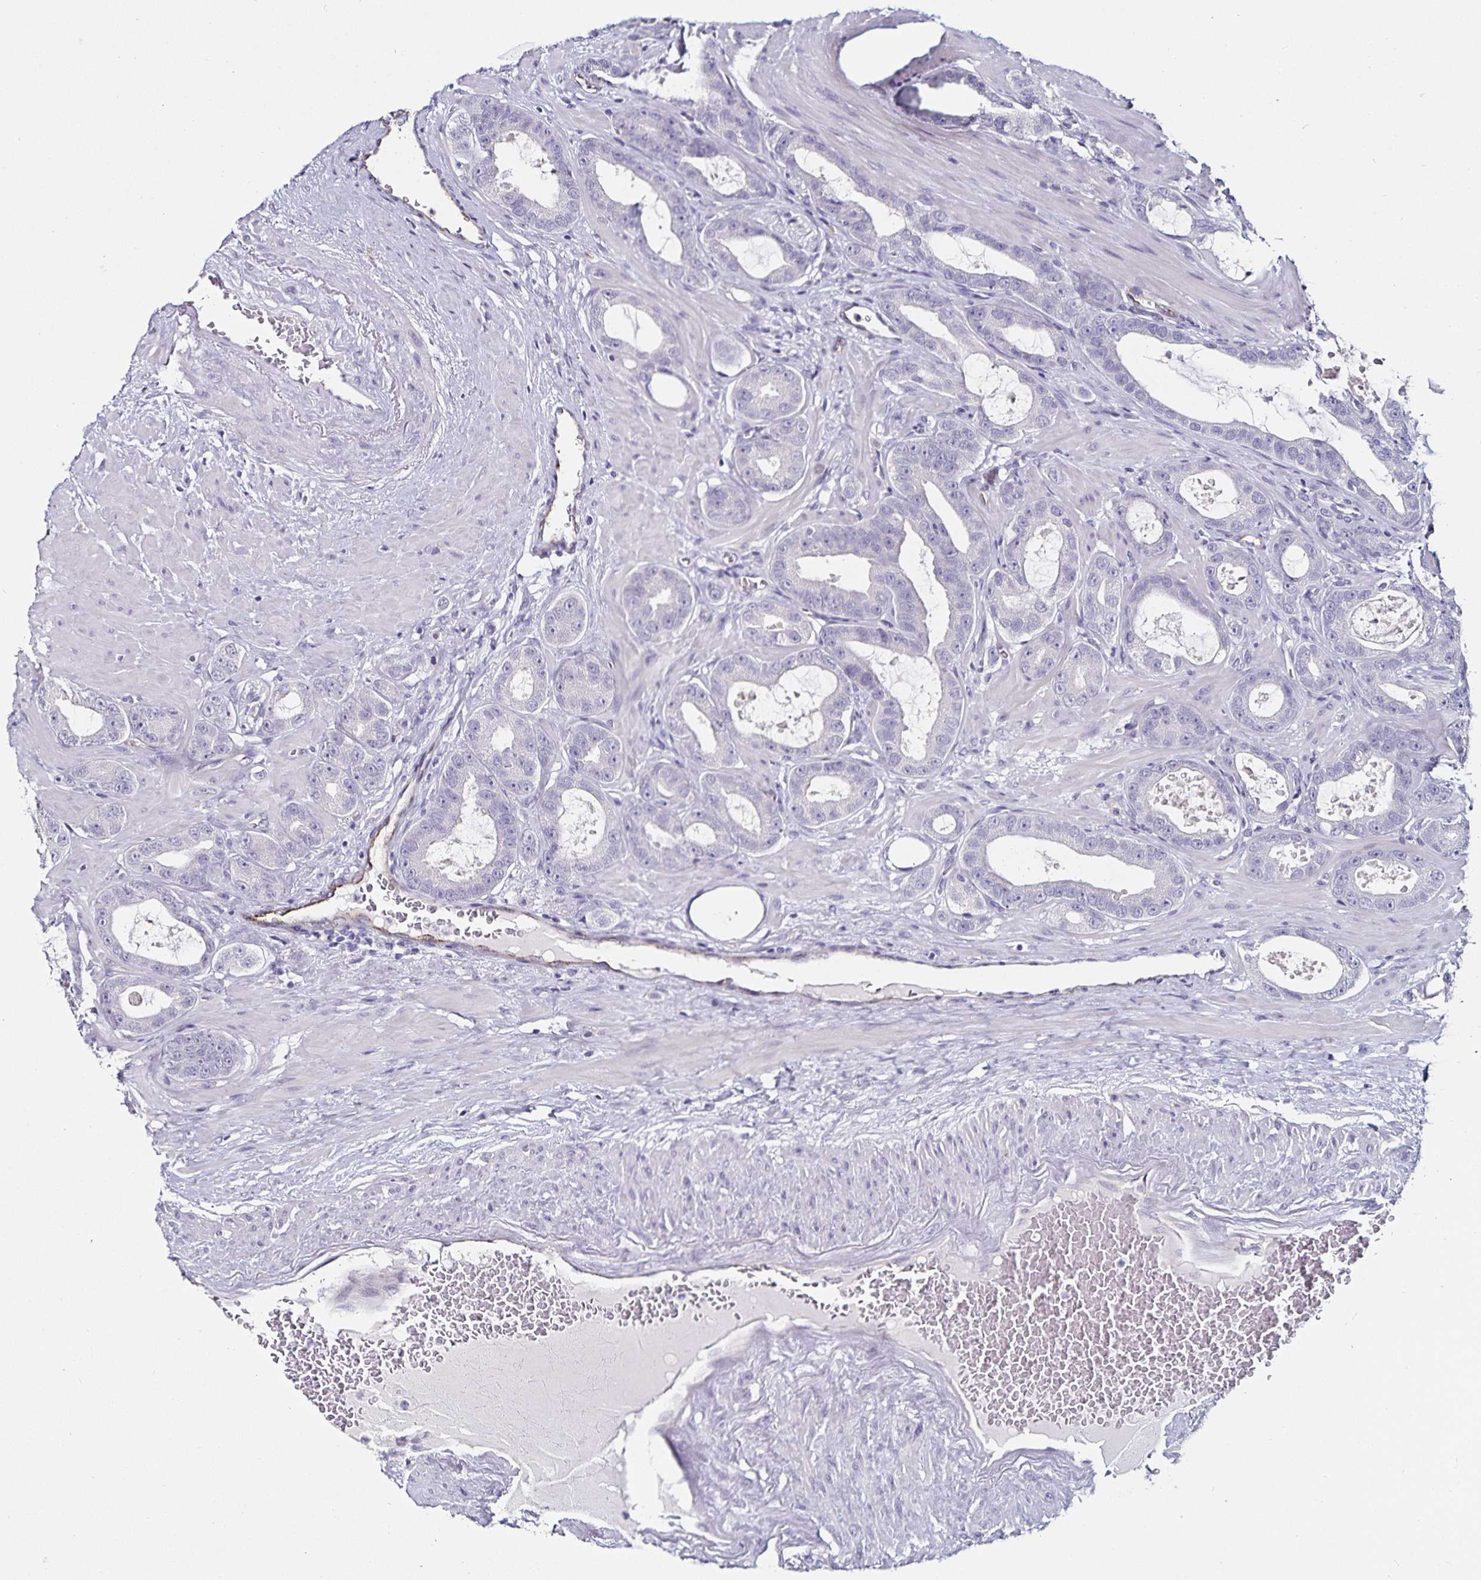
{"staining": {"intensity": "negative", "quantity": "none", "location": "none"}, "tissue": "prostate cancer", "cell_type": "Tumor cells", "image_type": "cancer", "snomed": [{"axis": "morphology", "description": "Adenocarcinoma, High grade"}, {"axis": "topography", "description": "Prostate"}], "caption": "Immunohistochemistry photomicrograph of neoplastic tissue: human prostate high-grade adenocarcinoma stained with DAB shows no significant protein positivity in tumor cells. Nuclei are stained in blue.", "gene": "TSPAN7", "patient": {"sex": "male", "age": 65}}